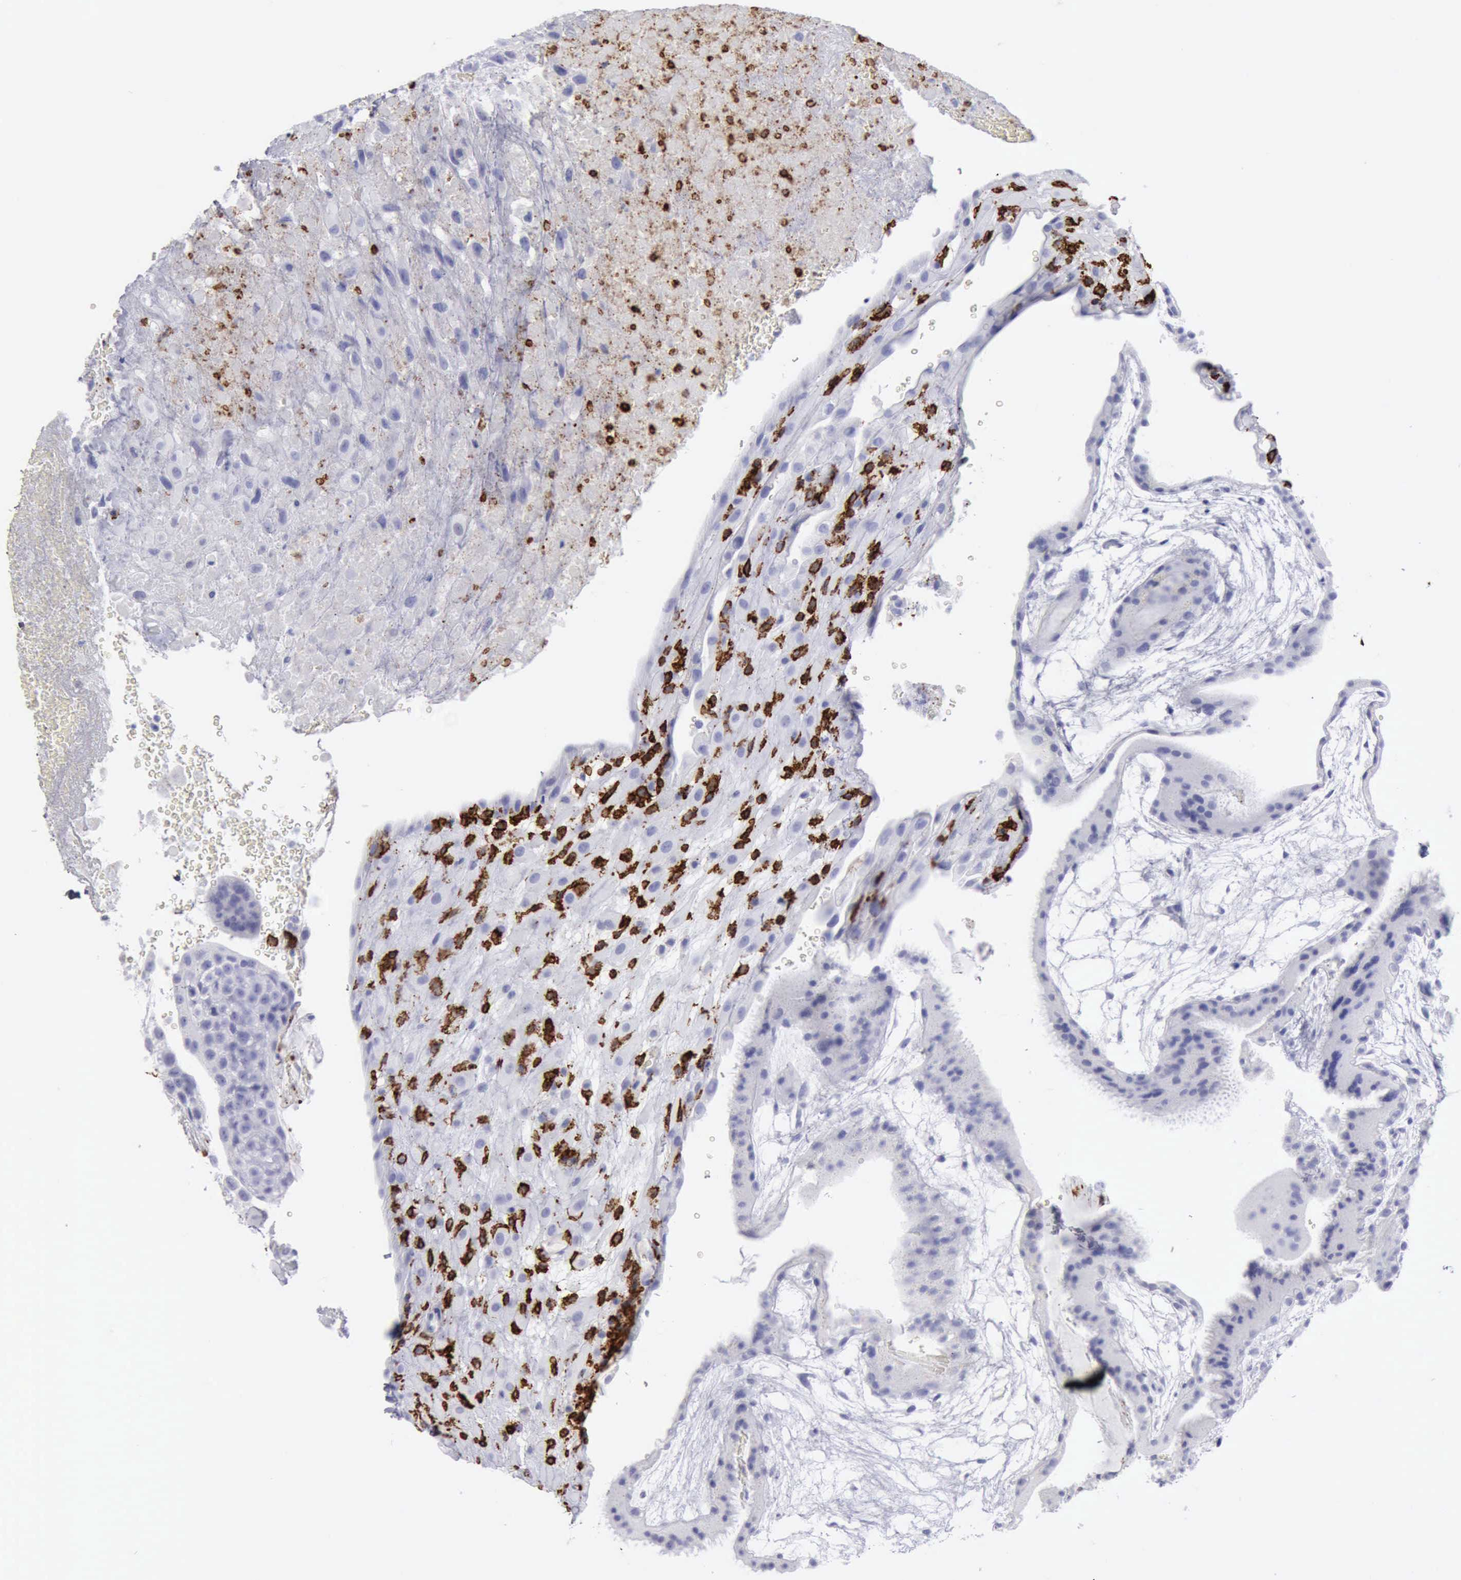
{"staining": {"intensity": "negative", "quantity": "none", "location": "none"}, "tissue": "placenta", "cell_type": "Trophoblastic cells", "image_type": "normal", "snomed": [{"axis": "morphology", "description": "Normal tissue, NOS"}, {"axis": "topography", "description": "Placenta"}], "caption": "Immunohistochemical staining of benign human placenta reveals no significant expression in trophoblastic cells.", "gene": "NCAM1", "patient": {"sex": "female", "age": 19}}